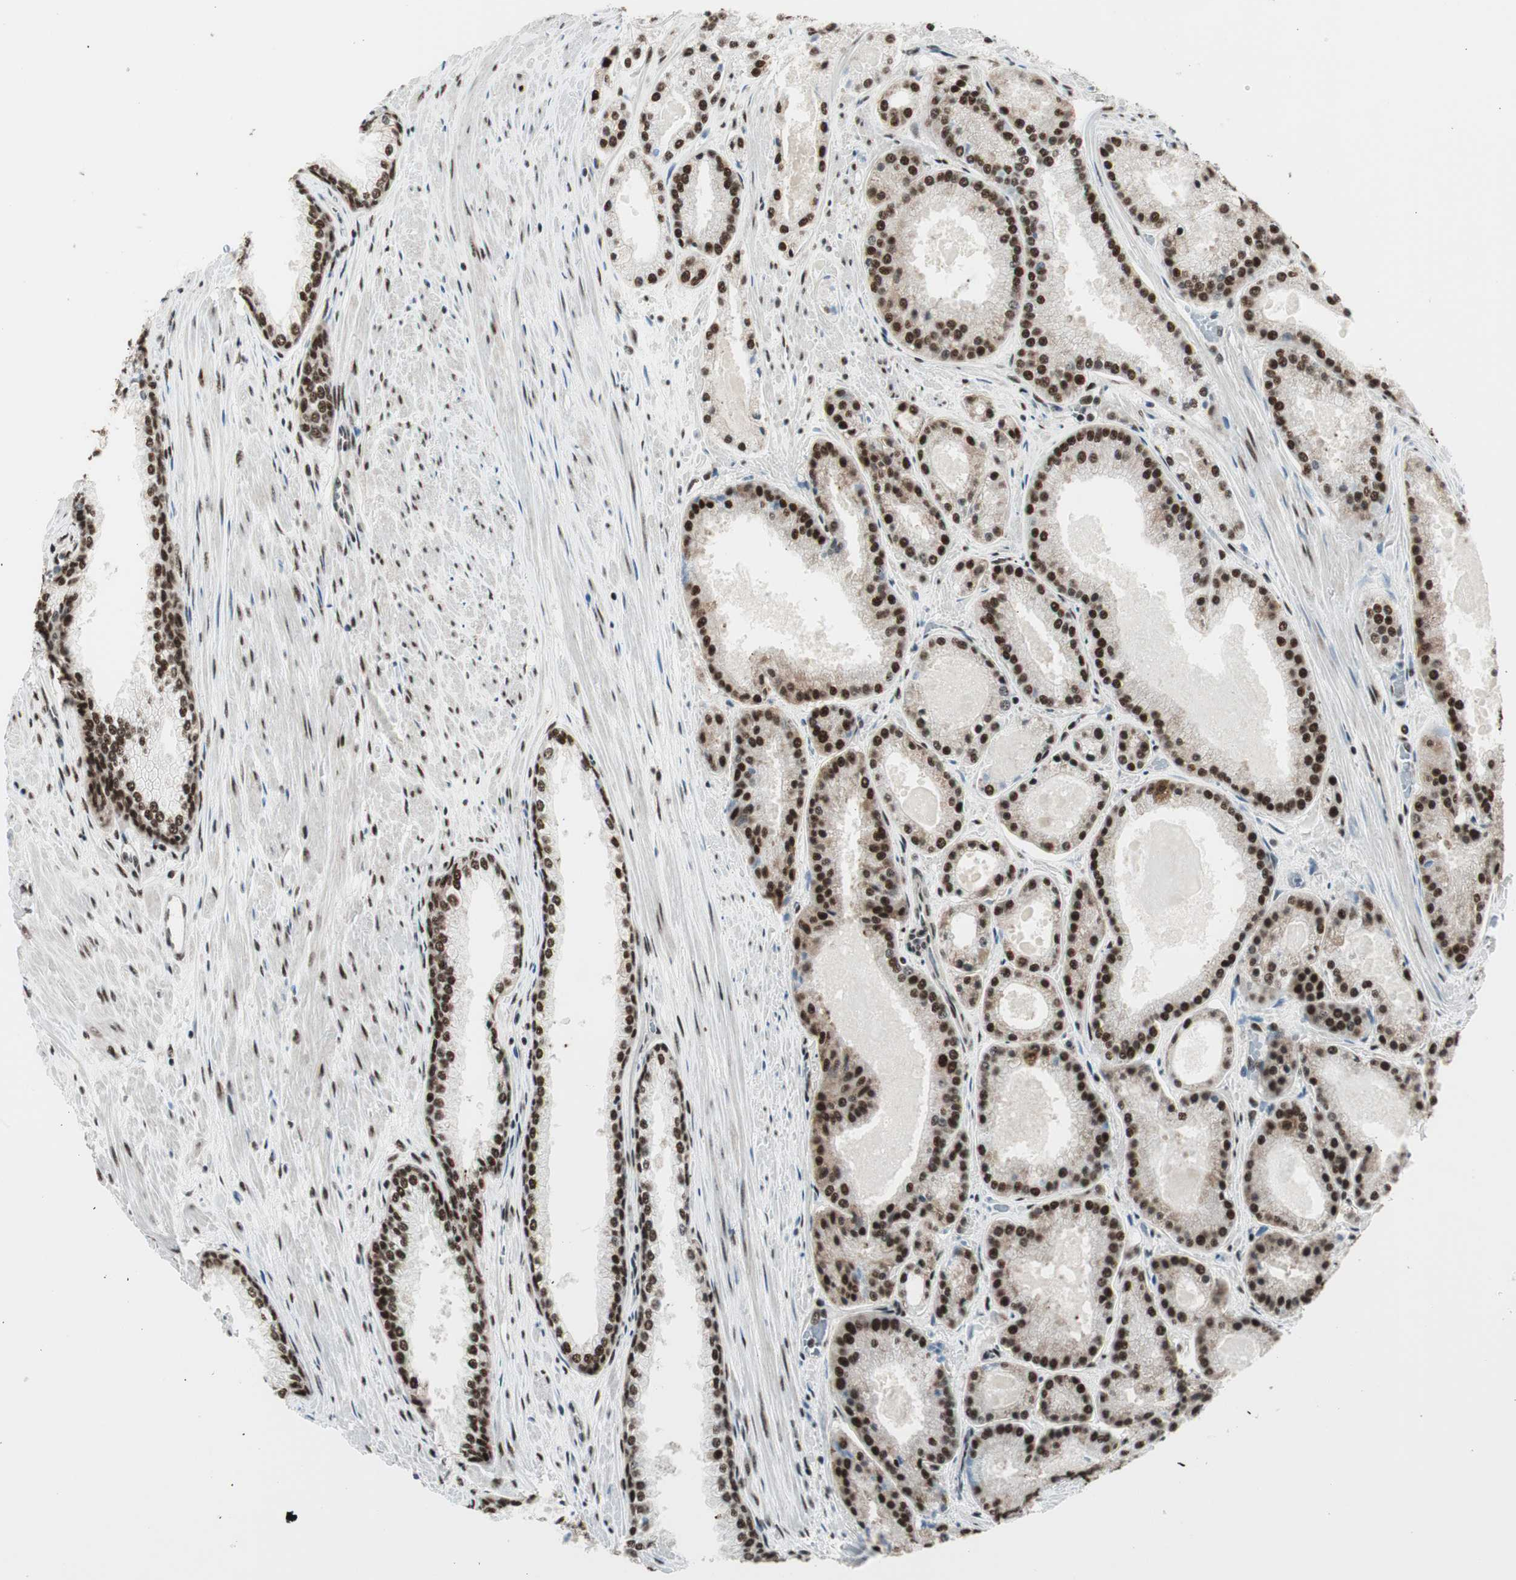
{"staining": {"intensity": "strong", "quantity": ">75%", "location": "nuclear"}, "tissue": "prostate cancer", "cell_type": "Tumor cells", "image_type": "cancer", "snomed": [{"axis": "morphology", "description": "Adenocarcinoma, Low grade"}, {"axis": "topography", "description": "Prostate"}], "caption": "Adenocarcinoma (low-grade) (prostate) stained with a brown dye demonstrates strong nuclear positive staining in approximately >75% of tumor cells.", "gene": "HEXIM1", "patient": {"sex": "male", "age": 59}}